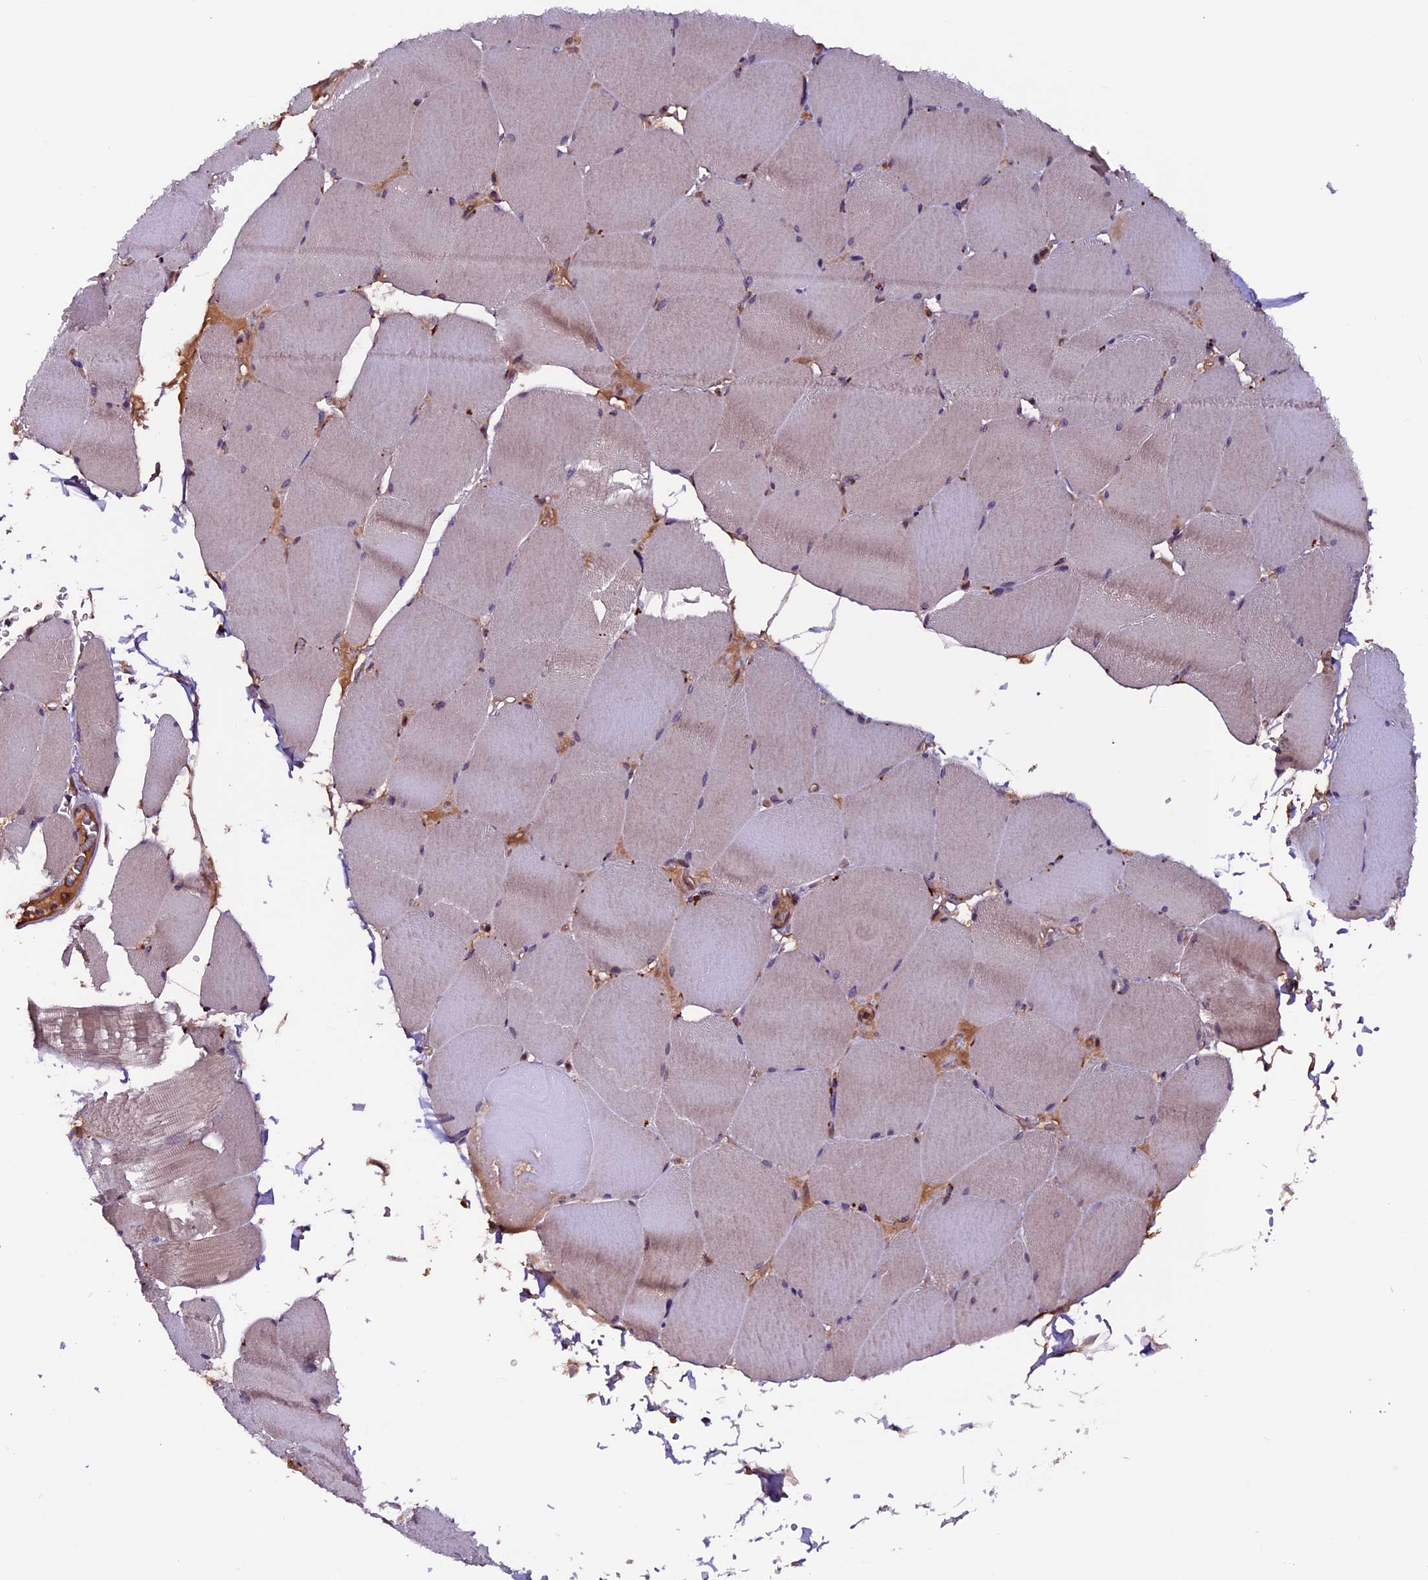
{"staining": {"intensity": "weak", "quantity": "25%-75%", "location": "cytoplasmic/membranous"}, "tissue": "skeletal muscle", "cell_type": "Myocytes", "image_type": "normal", "snomed": [{"axis": "morphology", "description": "Normal tissue, NOS"}, {"axis": "topography", "description": "Skeletal muscle"}, {"axis": "topography", "description": "Head-Neck"}], "caption": "The micrograph displays a brown stain indicating the presence of a protein in the cytoplasmic/membranous of myocytes in skeletal muscle. The protein of interest is shown in brown color, while the nuclei are stained blue.", "gene": "ZNF598", "patient": {"sex": "male", "age": 66}}